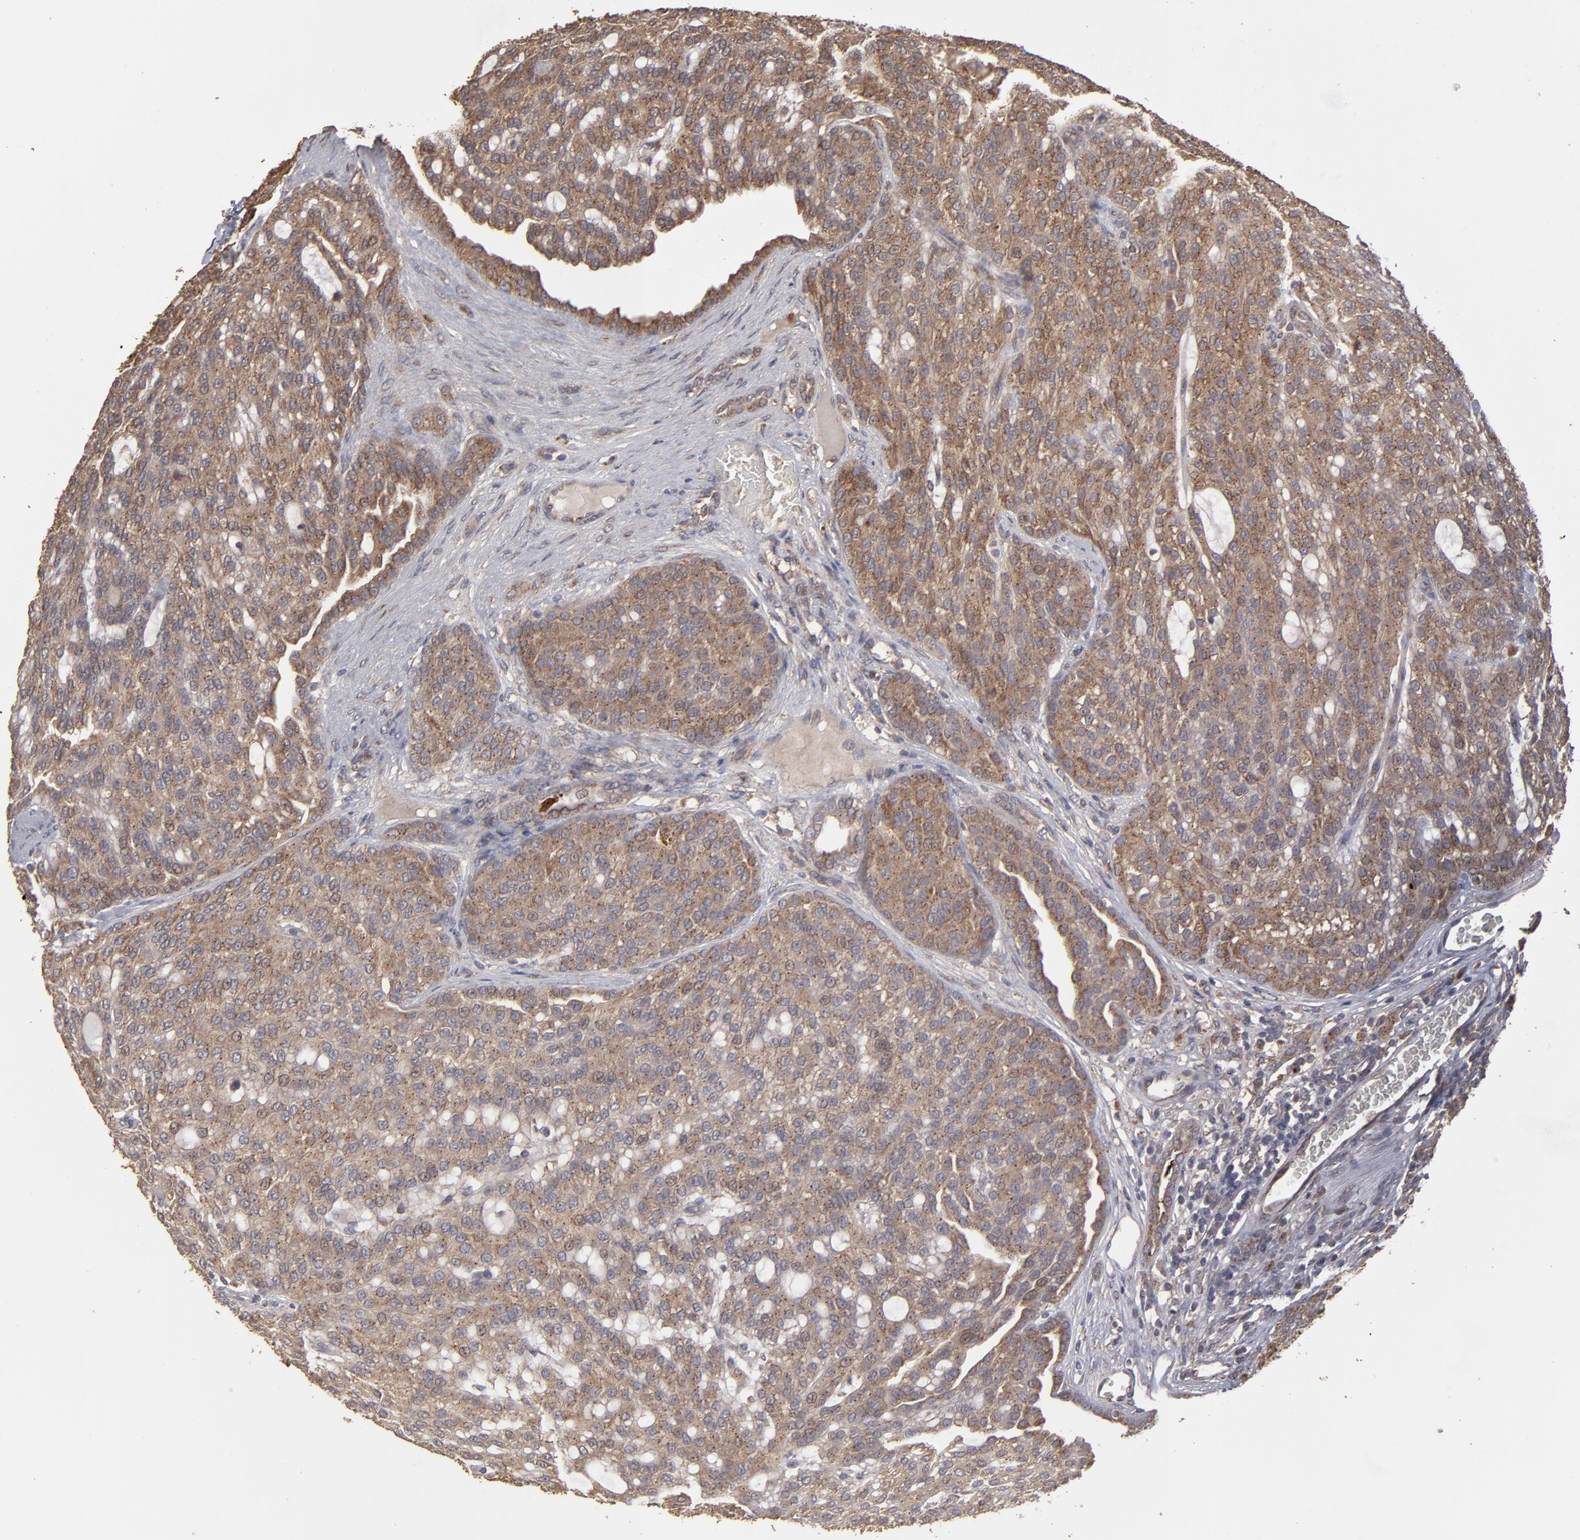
{"staining": {"intensity": "moderate", "quantity": ">75%", "location": "cytoplasmic/membranous"}, "tissue": "renal cancer", "cell_type": "Tumor cells", "image_type": "cancer", "snomed": [{"axis": "morphology", "description": "Adenocarcinoma, NOS"}, {"axis": "topography", "description": "Kidney"}], "caption": "Brown immunohistochemical staining in renal cancer (adenocarcinoma) reveals moderate cytoplasmic/membranous expression in approximately >75% of tumor cells.", "gene": "MMP2", "patient": {"sex": "male", "age": 63}}